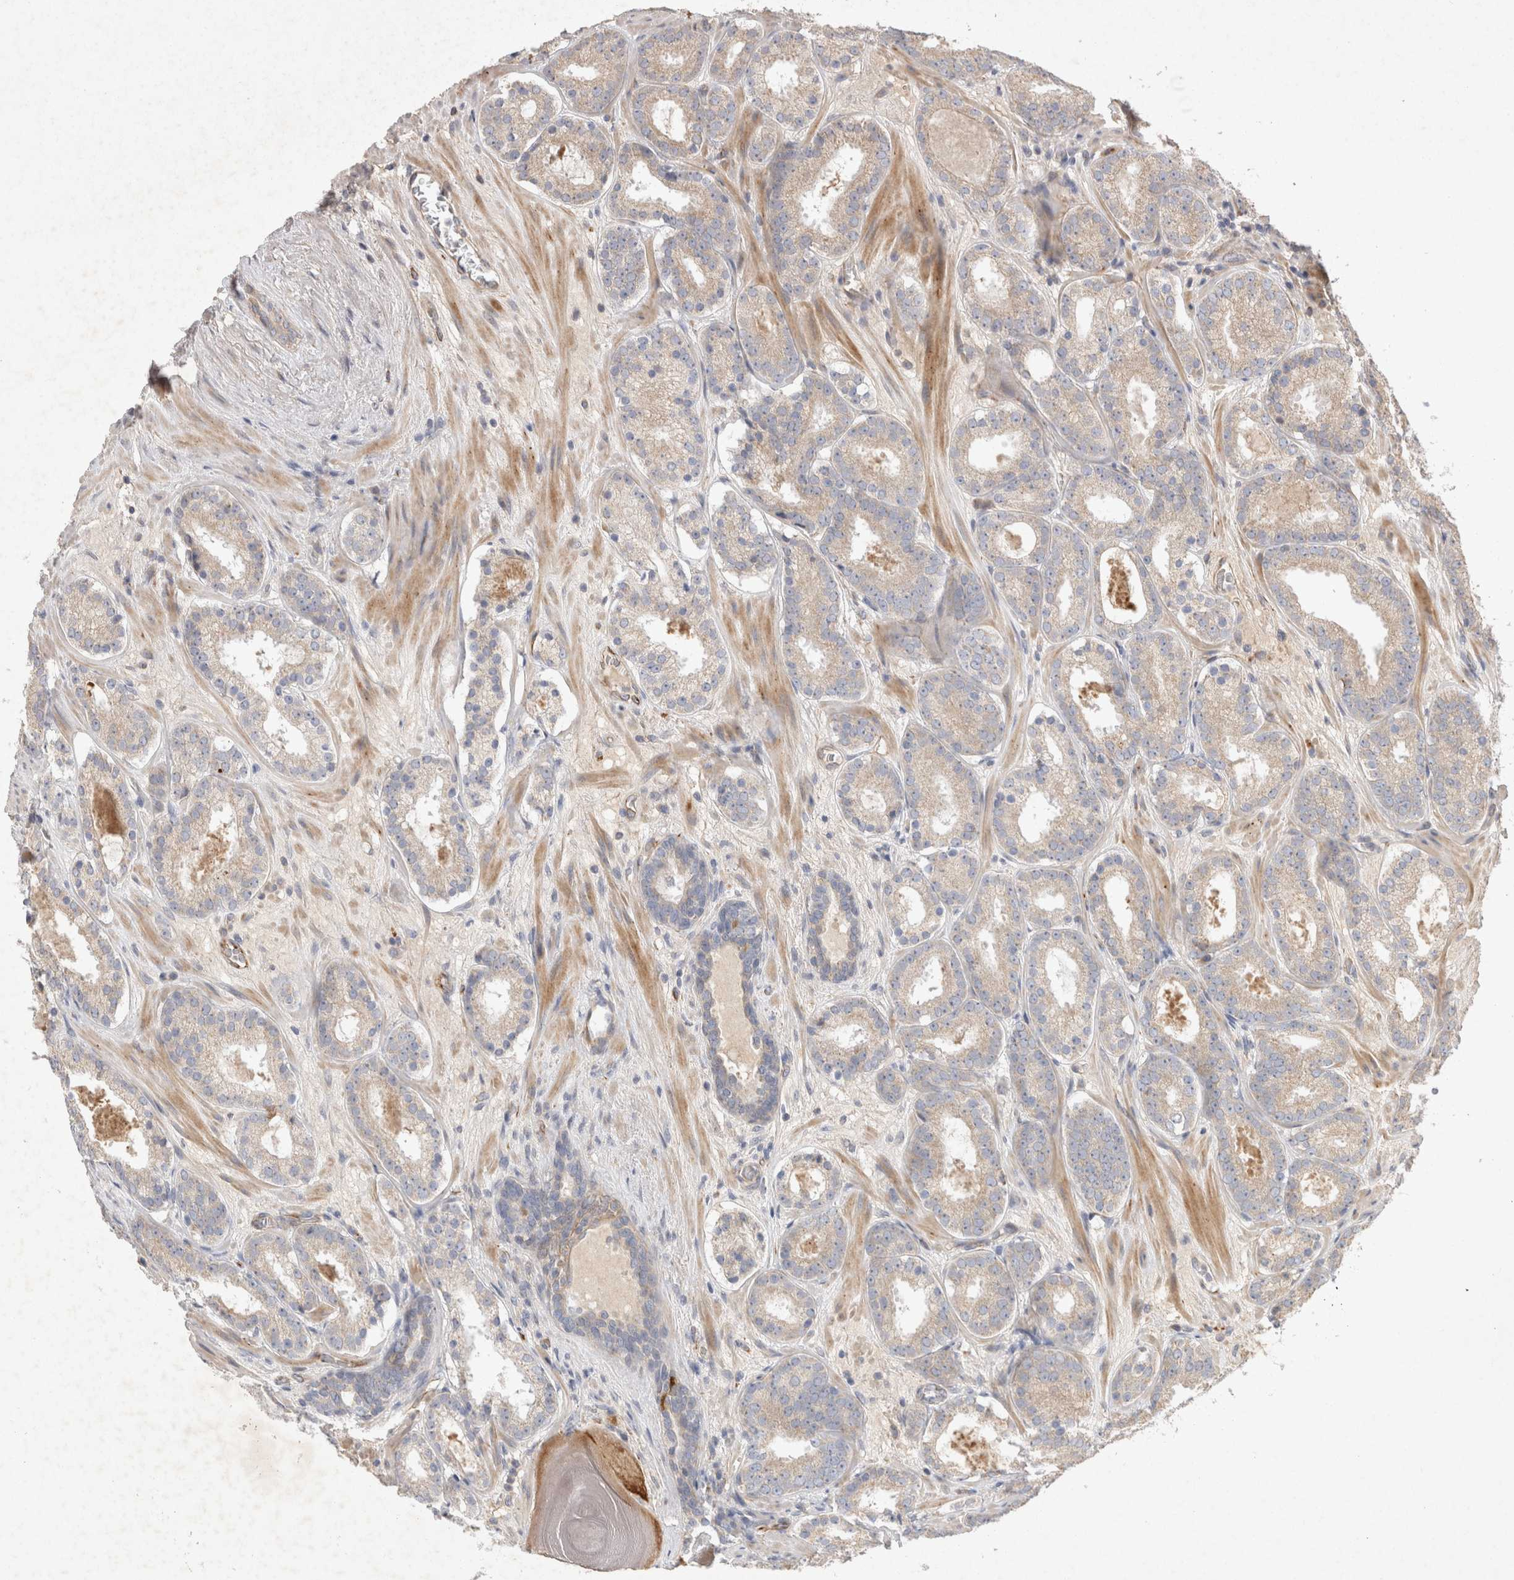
{"staining": {"intensity": "weak", "quantity": "25%-75%", "location": "cytoplasmic/membranous"}, "tissue": "prostate cancer", "cell_type": "Tumor cells", "image_type": "cancer", "snomed": [{"axis": "morphology", "description": "Adenocarcinoma, Low grade"}, {"axis": "topography", "description": "Prostate"}], "caption": "Protein analysis of prostate cancer (adenocarcinoma (low-grade)) tissue shows weak cytoplasmic/membranous positivity in approximately 25%-75% of tumor cells. The staining was performed using DAB (3,3'-diaminobenzidine) to visualize the protein expression in brown, while the nuclei were stained in blue with hematoxylin (Magnification: 20x).", "gene": "NMU", "patient": {"sex": "male", "age": 69}}